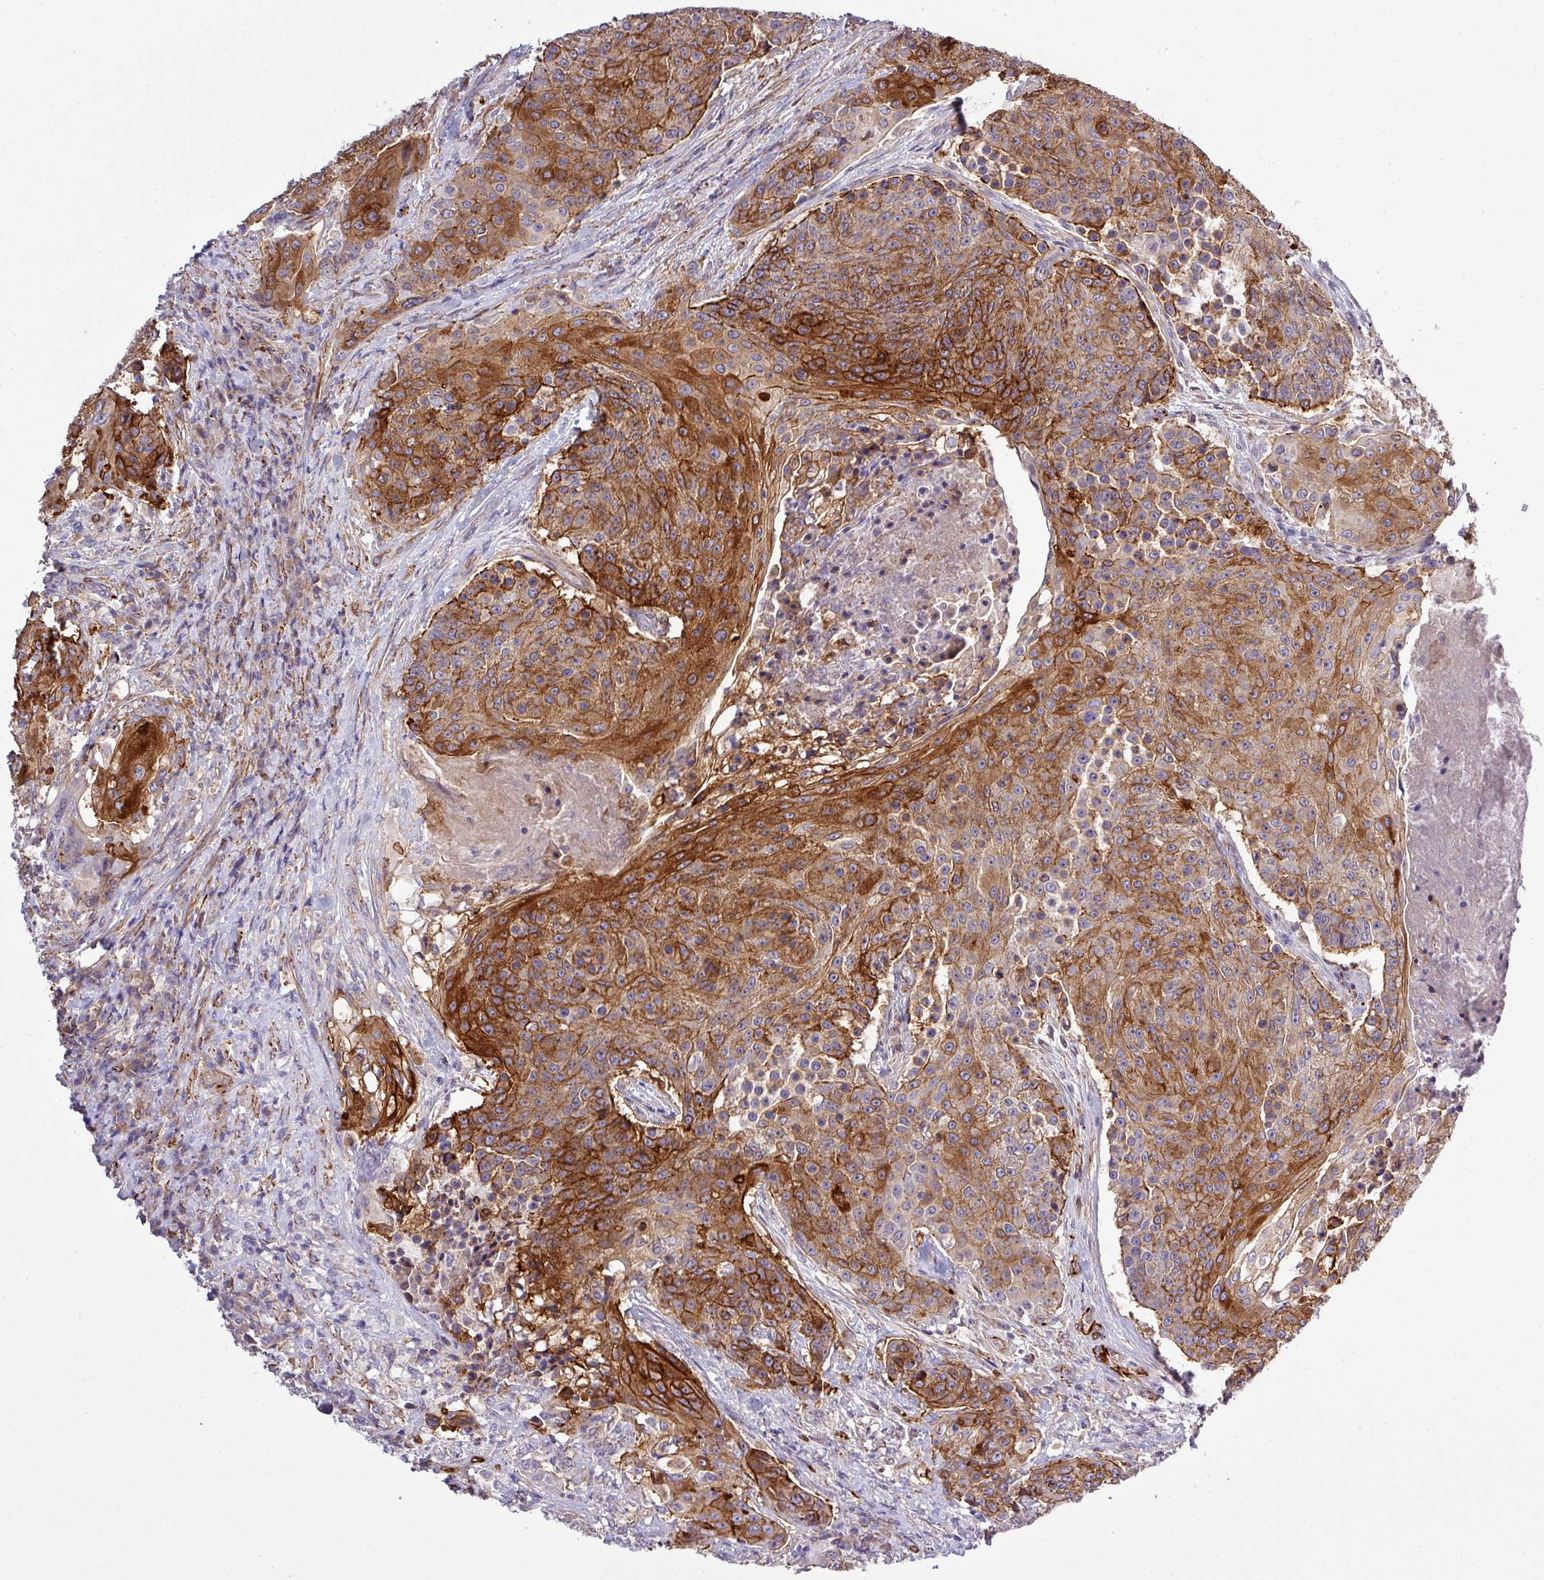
{"staining": {"intensity": "strong", "quantity": ">75%", "location": "cytoplasmic/membranous"}, "tissue": "urothelial cancer", "cell_type": "Tumor cells", "image_type": "cancer", "snomed": [{"axis": "morphology", "description": "Urothelial carcinoma, High grade"}, {"axis": "topography", "description": "Urinary bladder"}], "caption": "Immunohistochemical staining of human urothelial carcinoma (high-grade) reveals strong cytoplasmic/membranous protein positivity in about >75% of tumor cells. (DAB (3,3'-diaminobenzidine) IHC, brown staining for protein, blue staining for nuclei).", "gene": "PARD6A", "patient": {"sex": "female", "age": 63}}